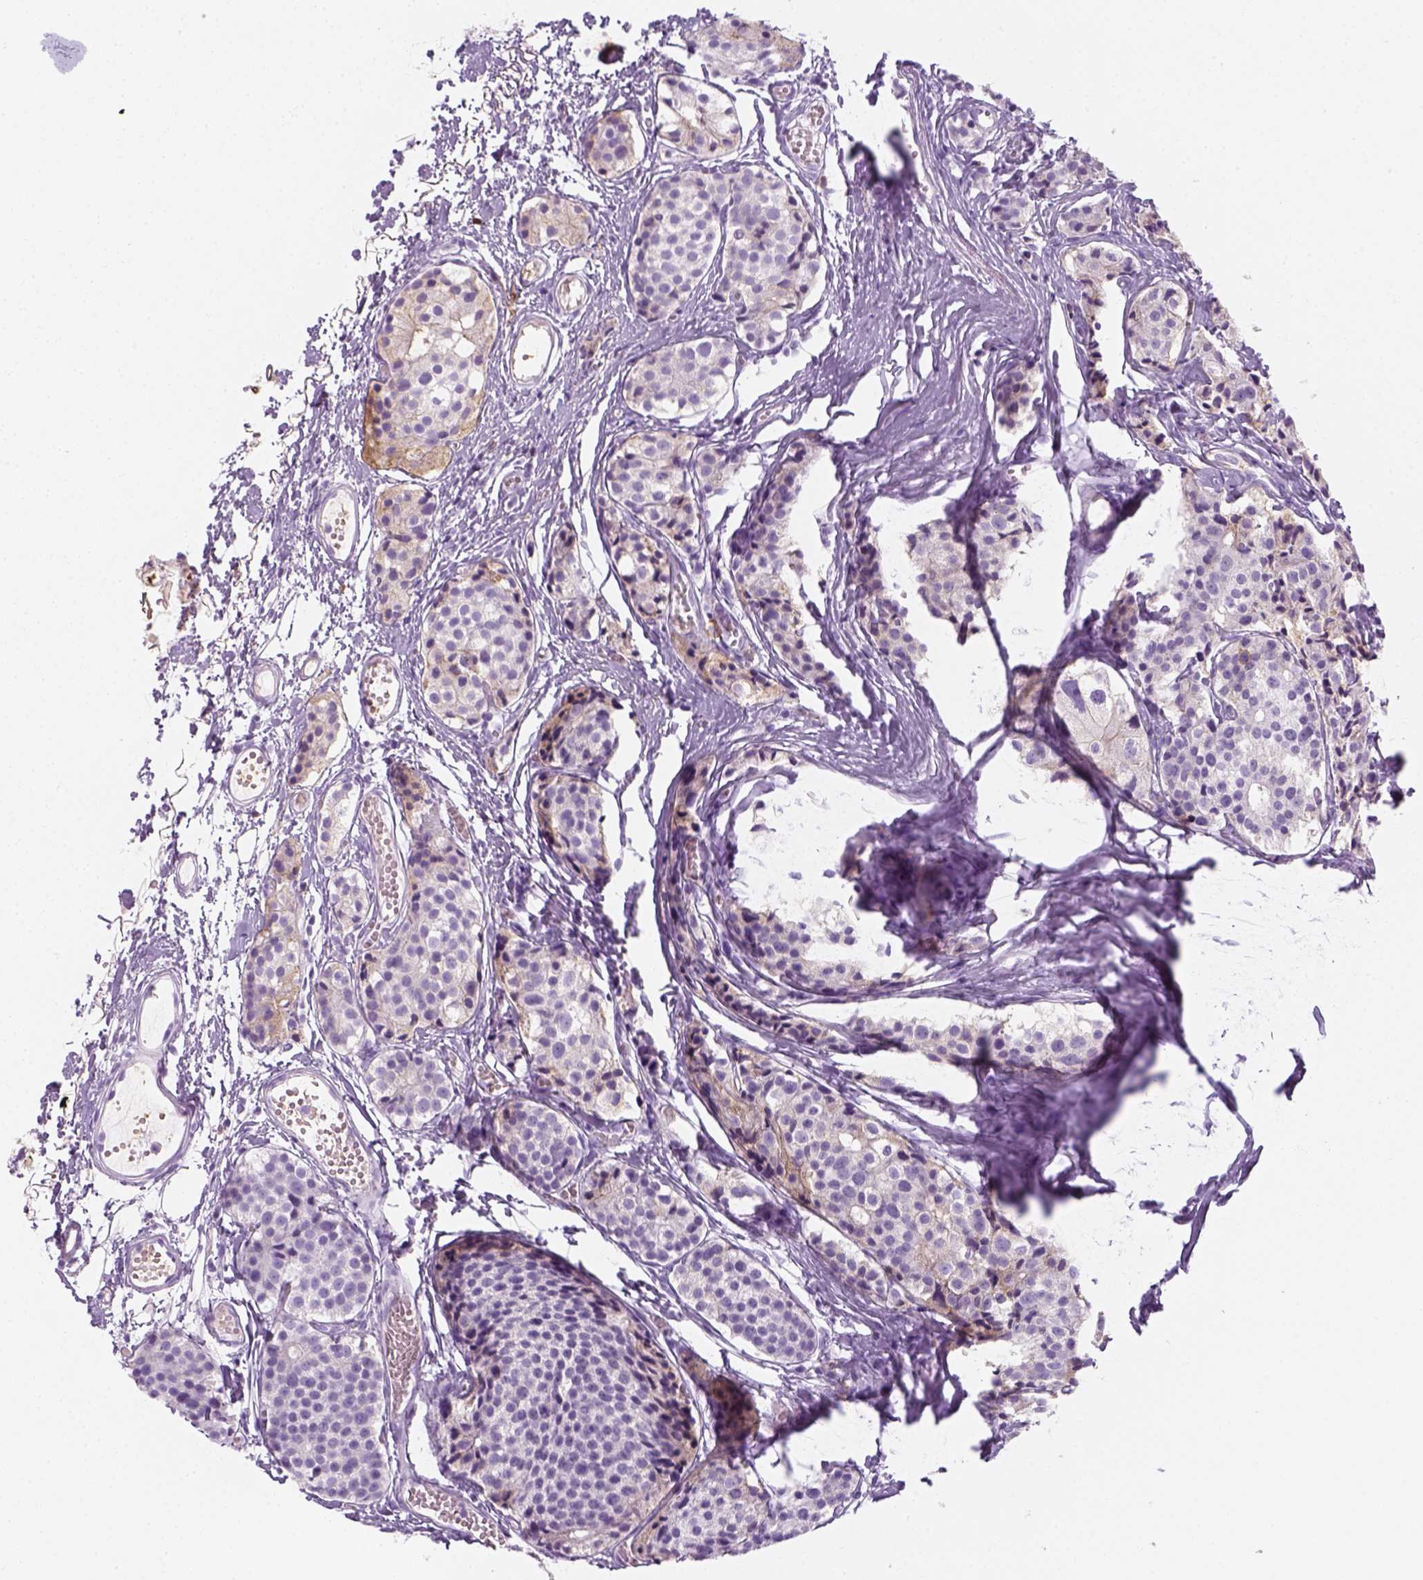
{"staining": {"intensity": "negative", "quantity": "none", "location": "none"}, "tissue": "carcinoid", "cell_type": "Tumor cells", "image_type": "cancer", "snomed": [{"axis": "morphology", "description": "Carcinoid, malignant, NOS"}, {"axis": "topography", "description": "Small intestine"}], "caption": "Protein analysis of carcinoid (malignant) shows no significant positivity in tumor cells.", "gene": "AQP3", "patient": {"sex": "female", "age": 65}}